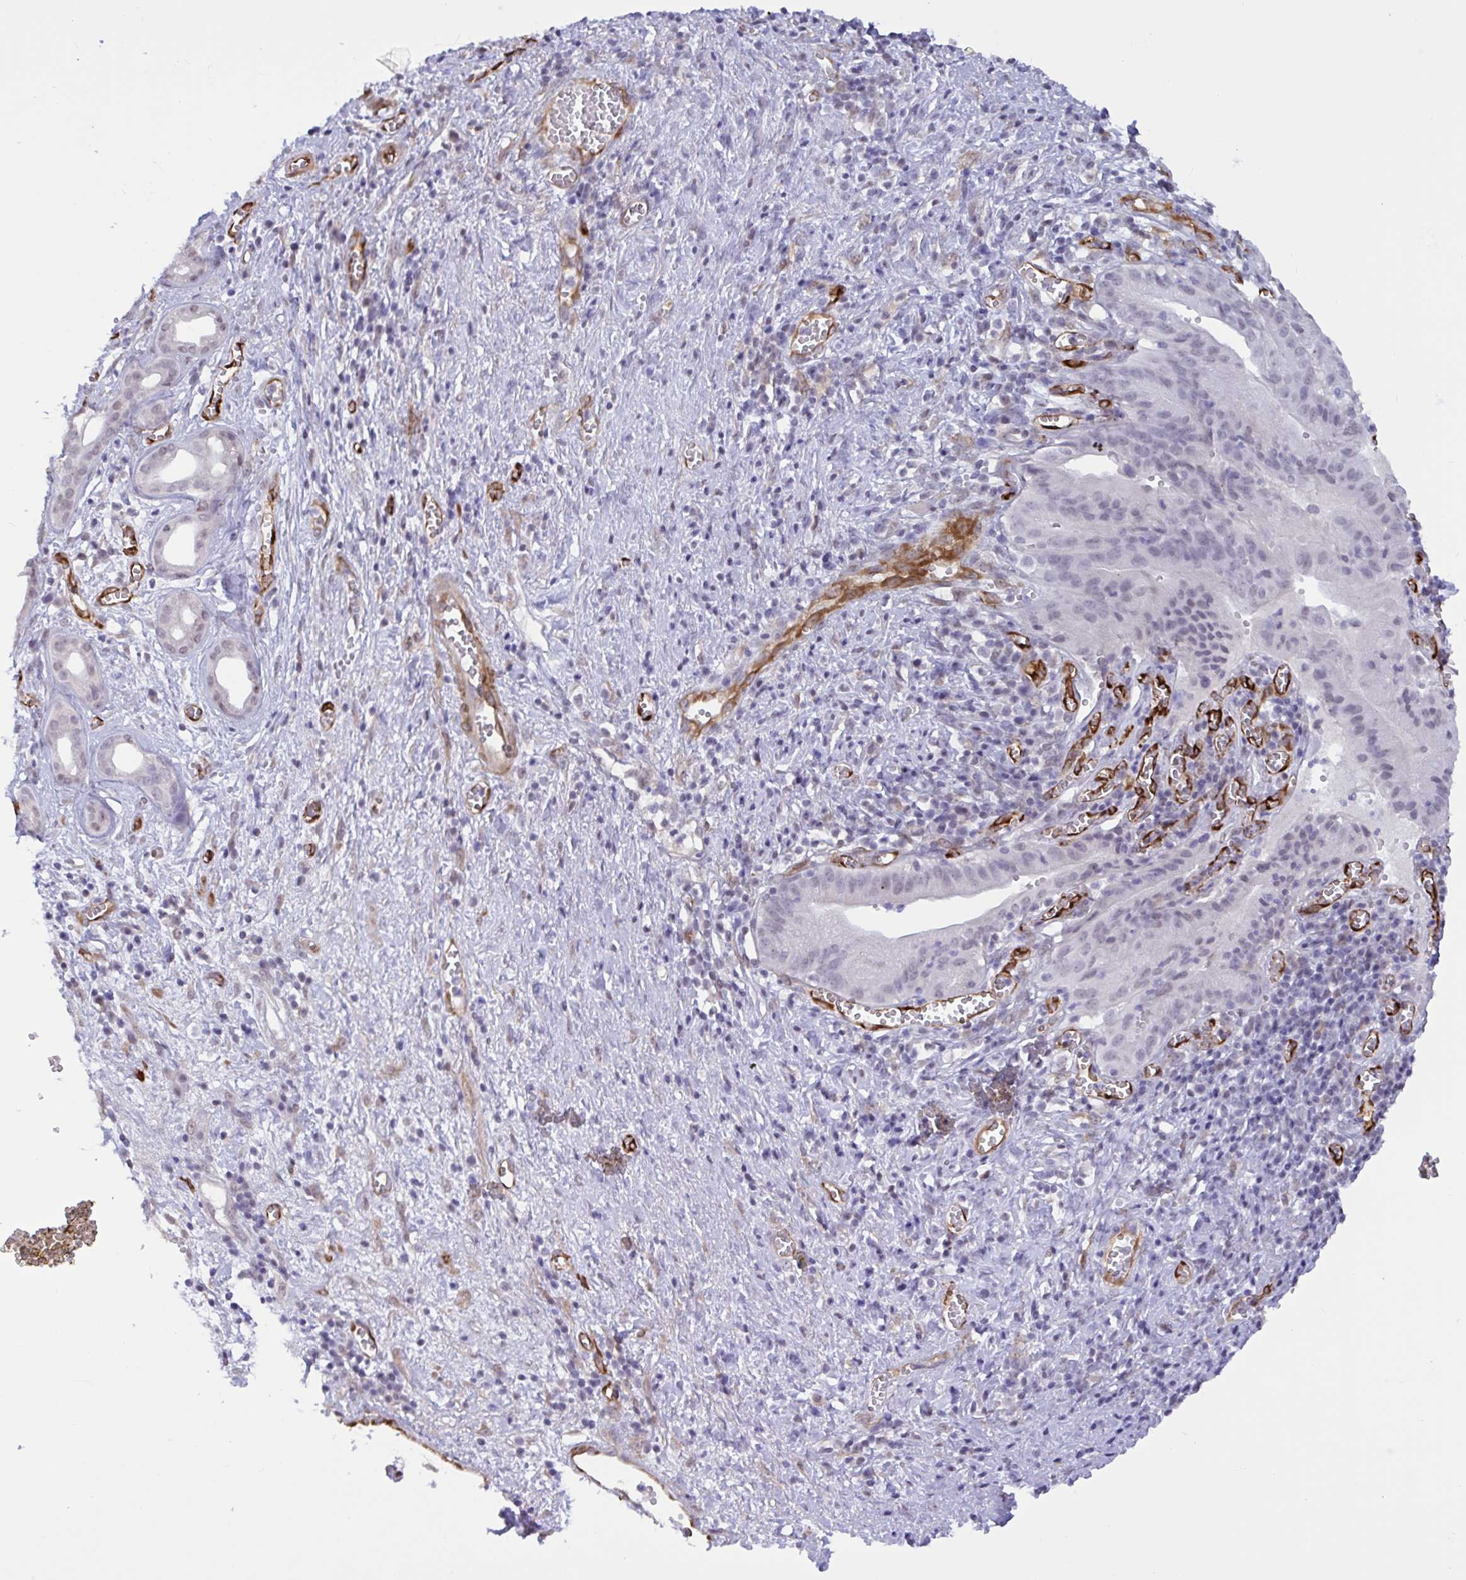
{"staining": {"intensity": "negative", "quantity": "none", "location": "none"}, "tissue": "pancreatic cancer", "cell_type": "Tumor cells", "image_type": "cancer", "snomed": [{"axis": "morphology", "description": "Adenocarcinoma, NOS"}, {"axis": "topography", "description": "Pancreas"}], "caption": "This is an IHC histopathology image of pancreatic adenocarcinoma. There is no expression in tumor cells.", "gene": "EML1", "patient": {"sex": "female", "age": 73}}